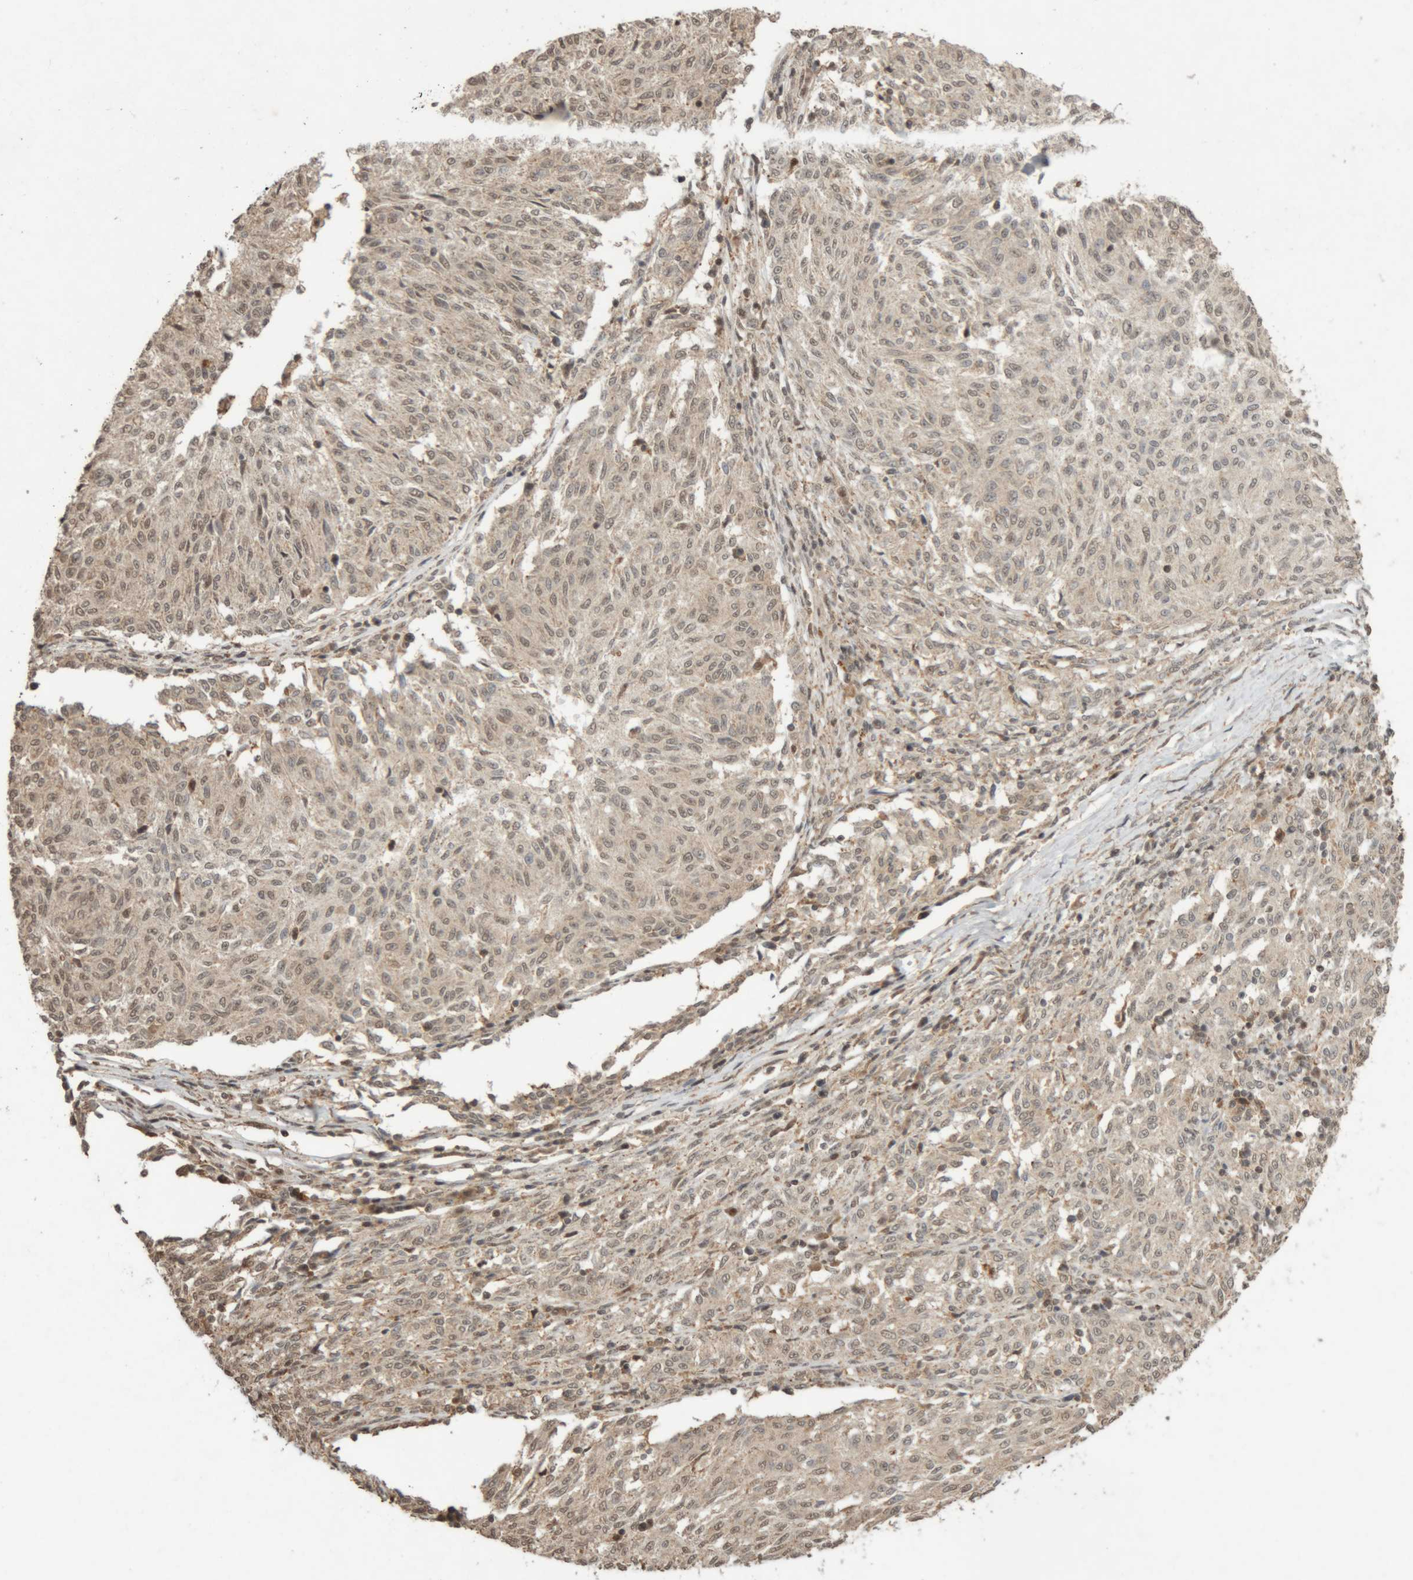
{"staining": {"intensity": "weak", "quantity": "25%-75%", "location": "nuclear"}, "tissue": "melanoma", "cell_type": "Tumor cells", "image_type": "cancer", "snomed": [{"axis": "morphology", "description": "Malignant melanoma, NOS"}, {"axis": "topography", "description": "Skin"}], "caption": "IHC histopathology image of human malignant melanoma stained for a protein (brown), which demonstrates low levels of weak nuclear positivity in about 25%-75% of tumor cells.", "gene": "KEAP1", "patient": {"sex": "female", "age": 72}}